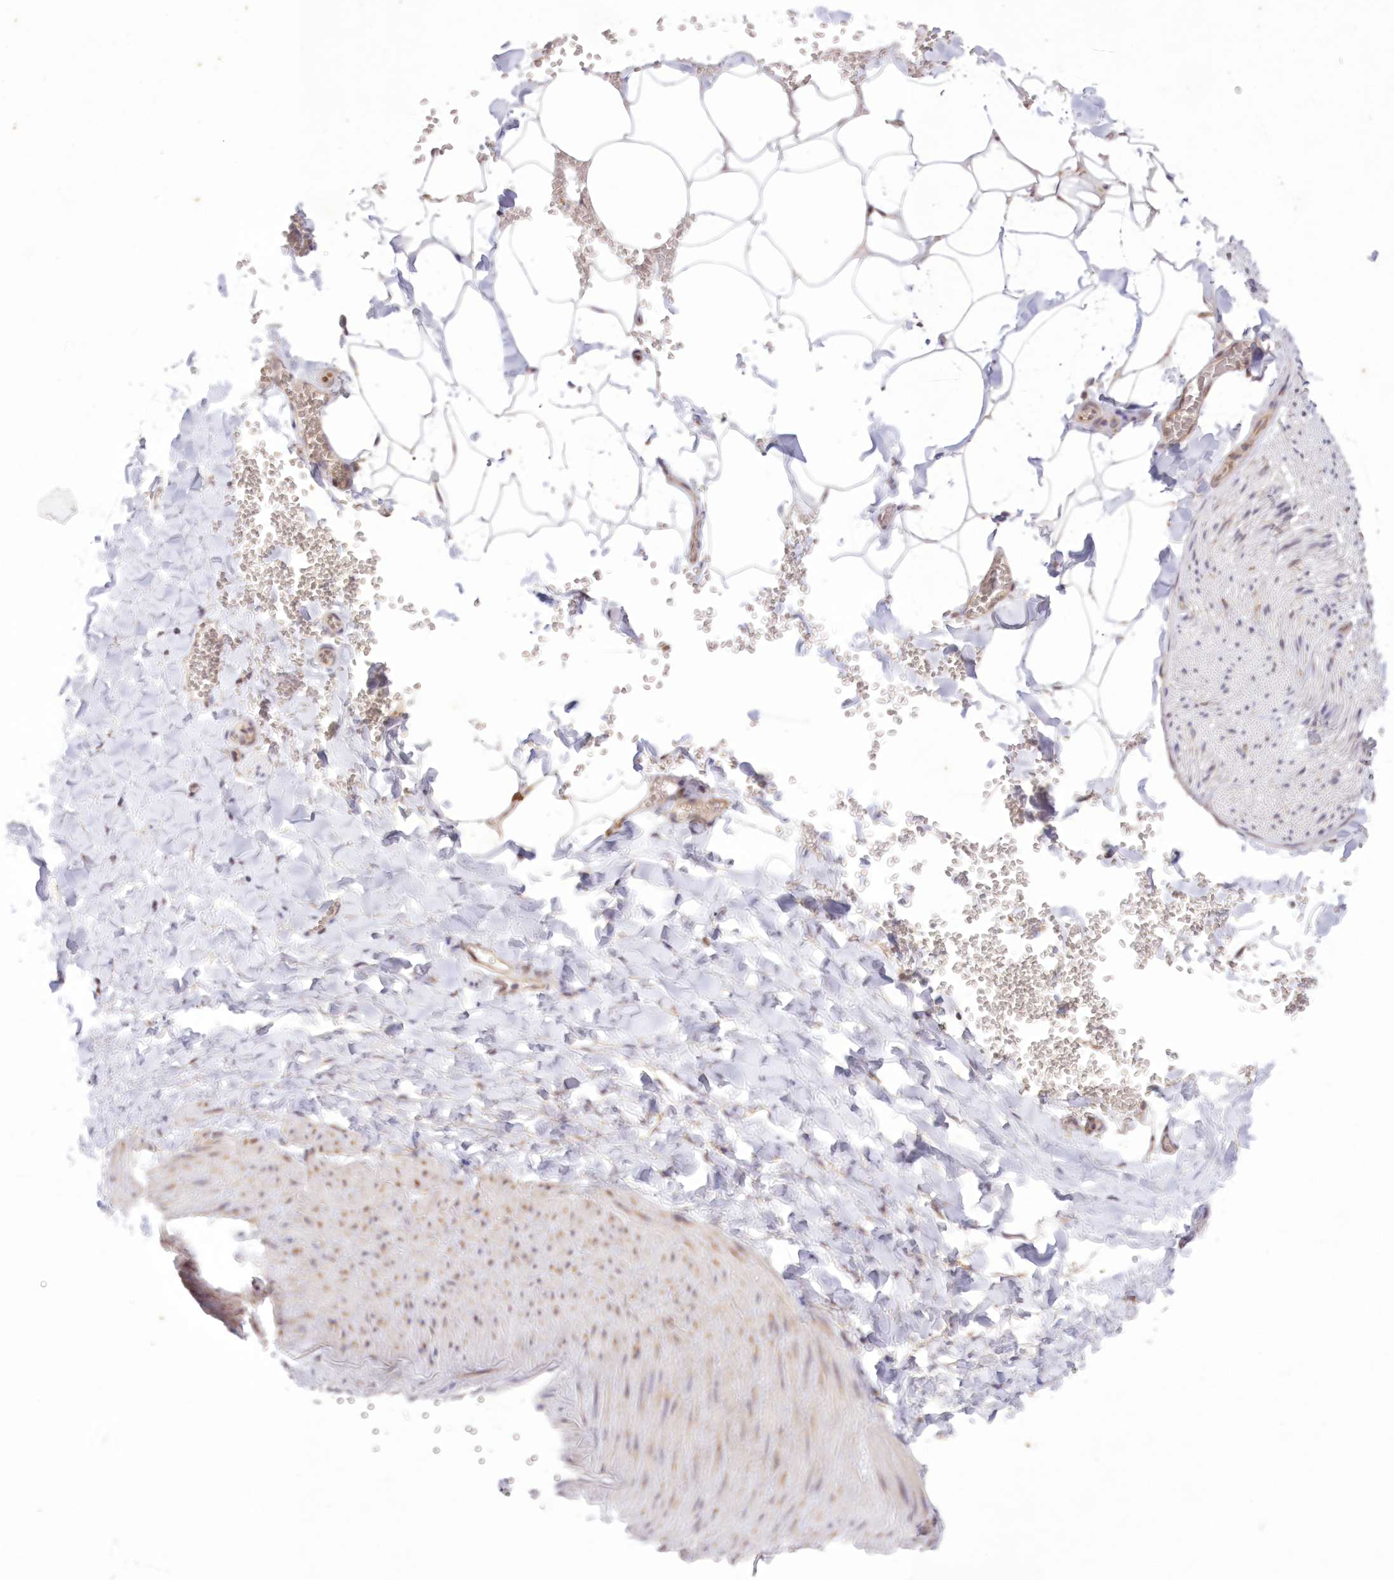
{"staining": {"intensity": "negative", "quantity": "none", "location": "none"}, "tissue": "adipose tissue", "cell_type": "Adipocytes", "image_type": "normal", "snomed": [{"axis": "morphology", "description": "Normal tissue, NOS"}, {"axis": "topography", "description": "Gallbladder"}, {"axis": "topography", "description": "Peripheral nerve tissue"}], "caption": "Adipose tissue was stained to show a protein in brown. There is no significant expression in adipocytes. Nuclei are stained in blue.", "gene": "RNPEP", "patient": {"sex": "male", "age": 38}}